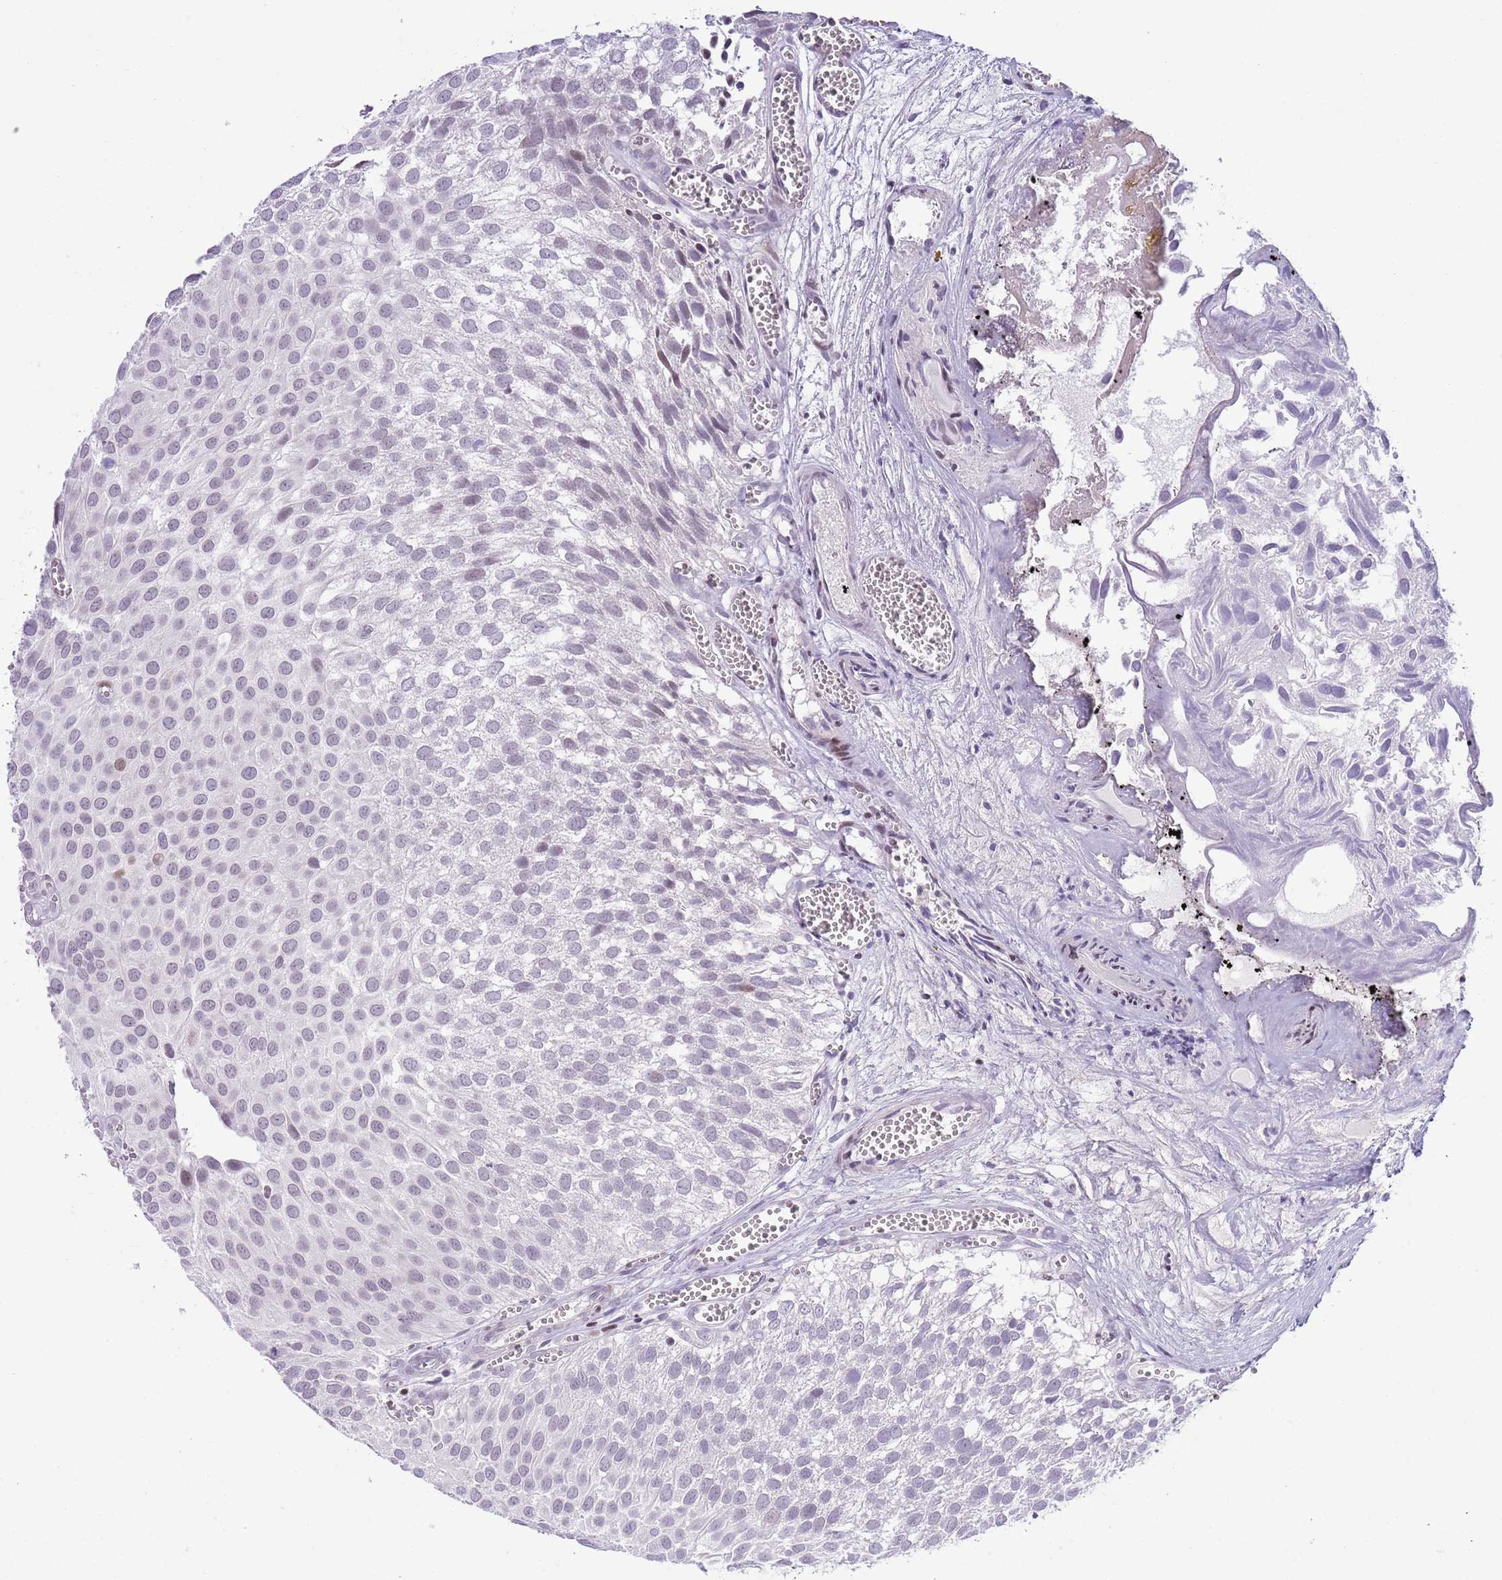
{"staining": {"intensity": "negative", "quantity": "none", "location": "none"}, "tissue": "urothelial cancer", "cell_type": "Tumor cells", "image_type": "cancer", "snomed": [{"axis": "morphology", "description": "Urothelial carcinoma, Low grade"}, {"axis": "topography", "description": "Urinary bladder"}], "caption": "A high-resolution image shows IHC staining of low-grade urothelial carcinoma, which demonstrates no significant positivity in tumor cells. (DAB IHC, high magnification).", "gene": "MFSD10", "patient": {"sex": "male", "age": 88}}